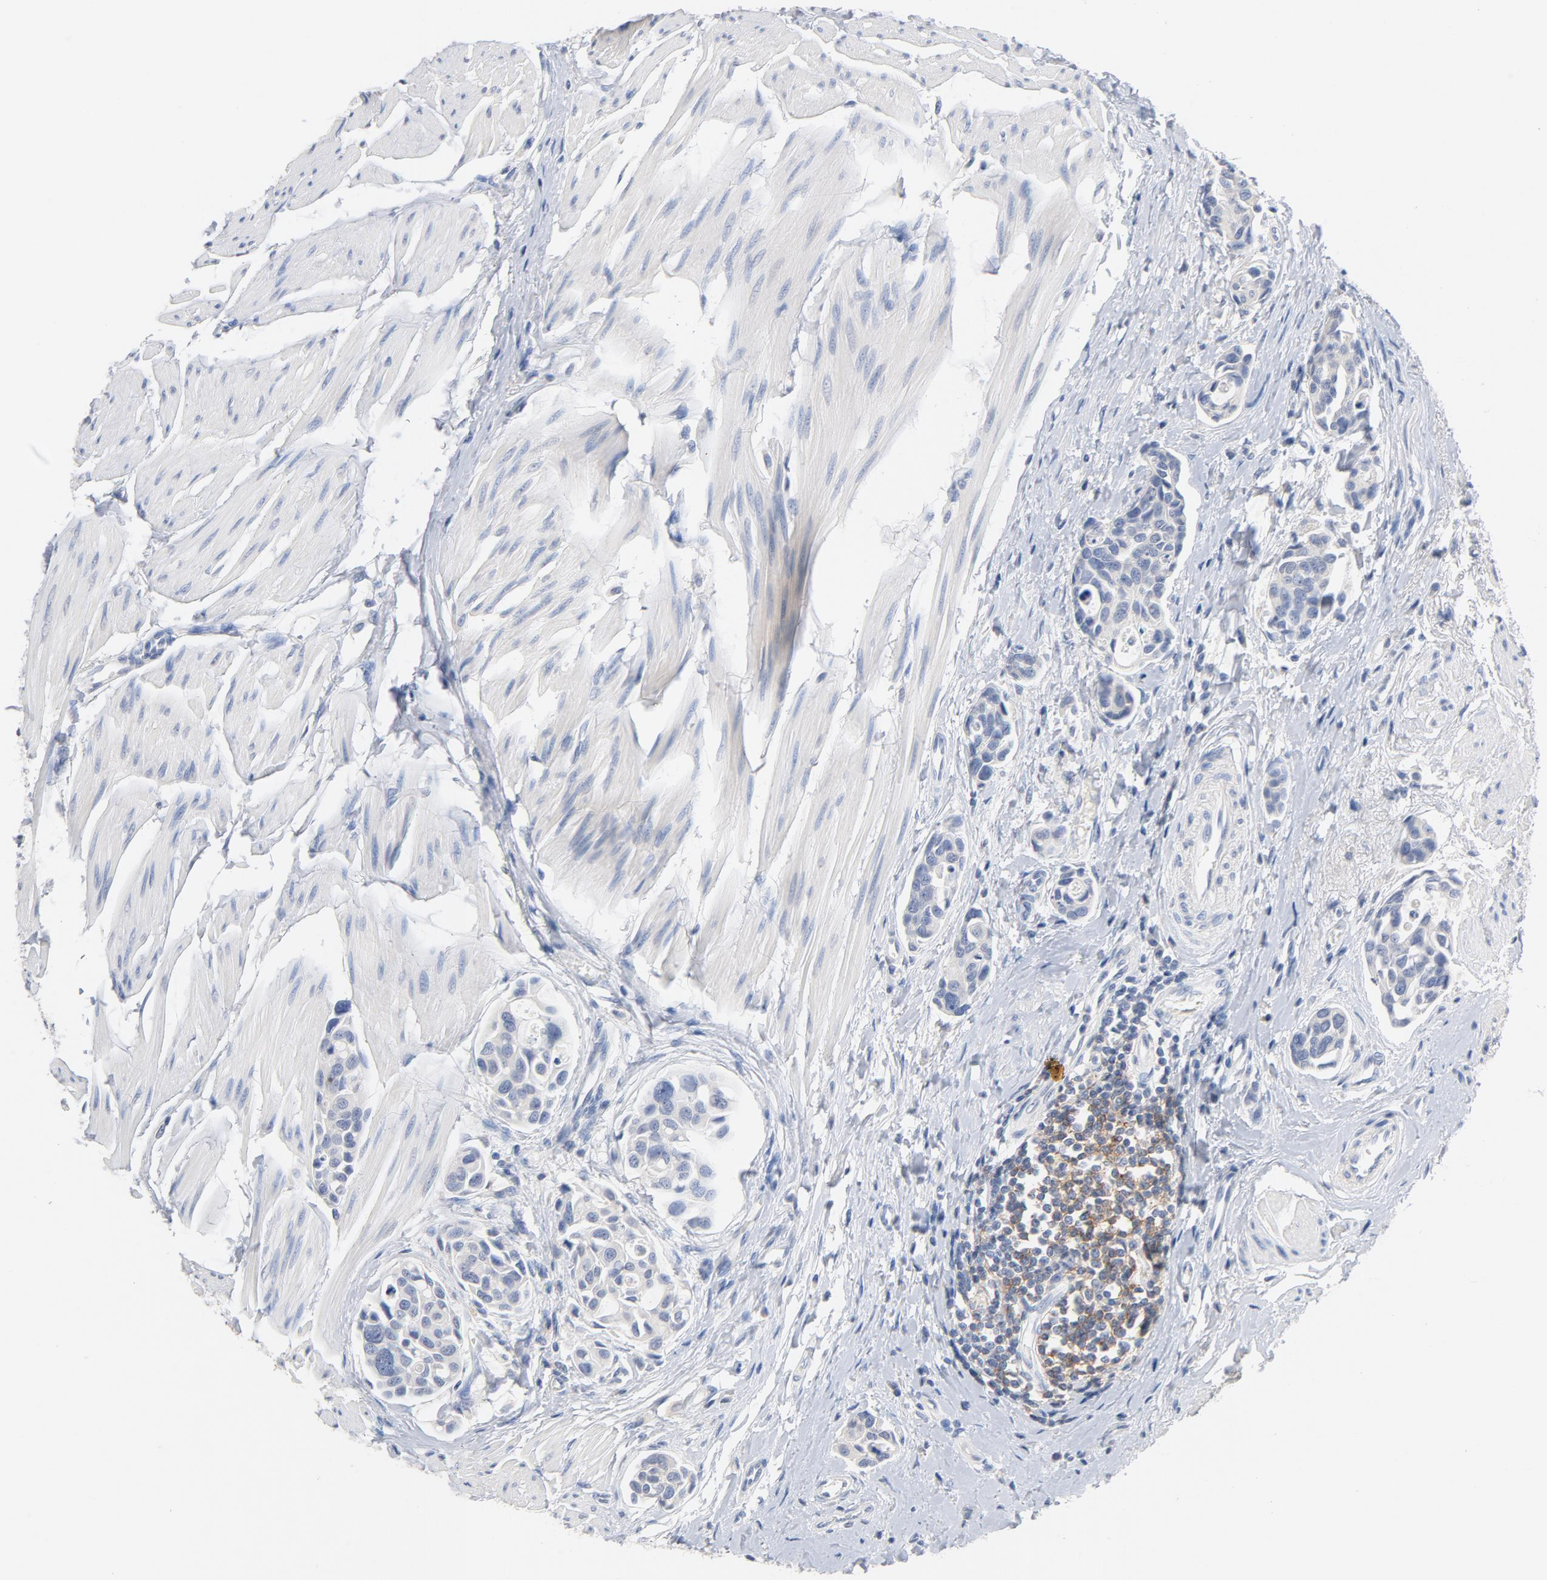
{"staining": {"intensity": "negative", "quantity": "none", "location": "none"}, "tissue": "urothelial cancer", "cell_type": "Tumor cells", "image_type": "cancer", "snomed": [{"axis": "morphology", "description": "Urothelial carcinoma, High grade"}, {"axis": "topography", "description": "Urinary bladder"}], "caption": "Immunohistochemistry image of human urothelial cancer stained for a protein (brown), which displays no staining in tumor cells.", "gene": "ZCCHC13", "patient": {"sex": "male", "age": 78}}